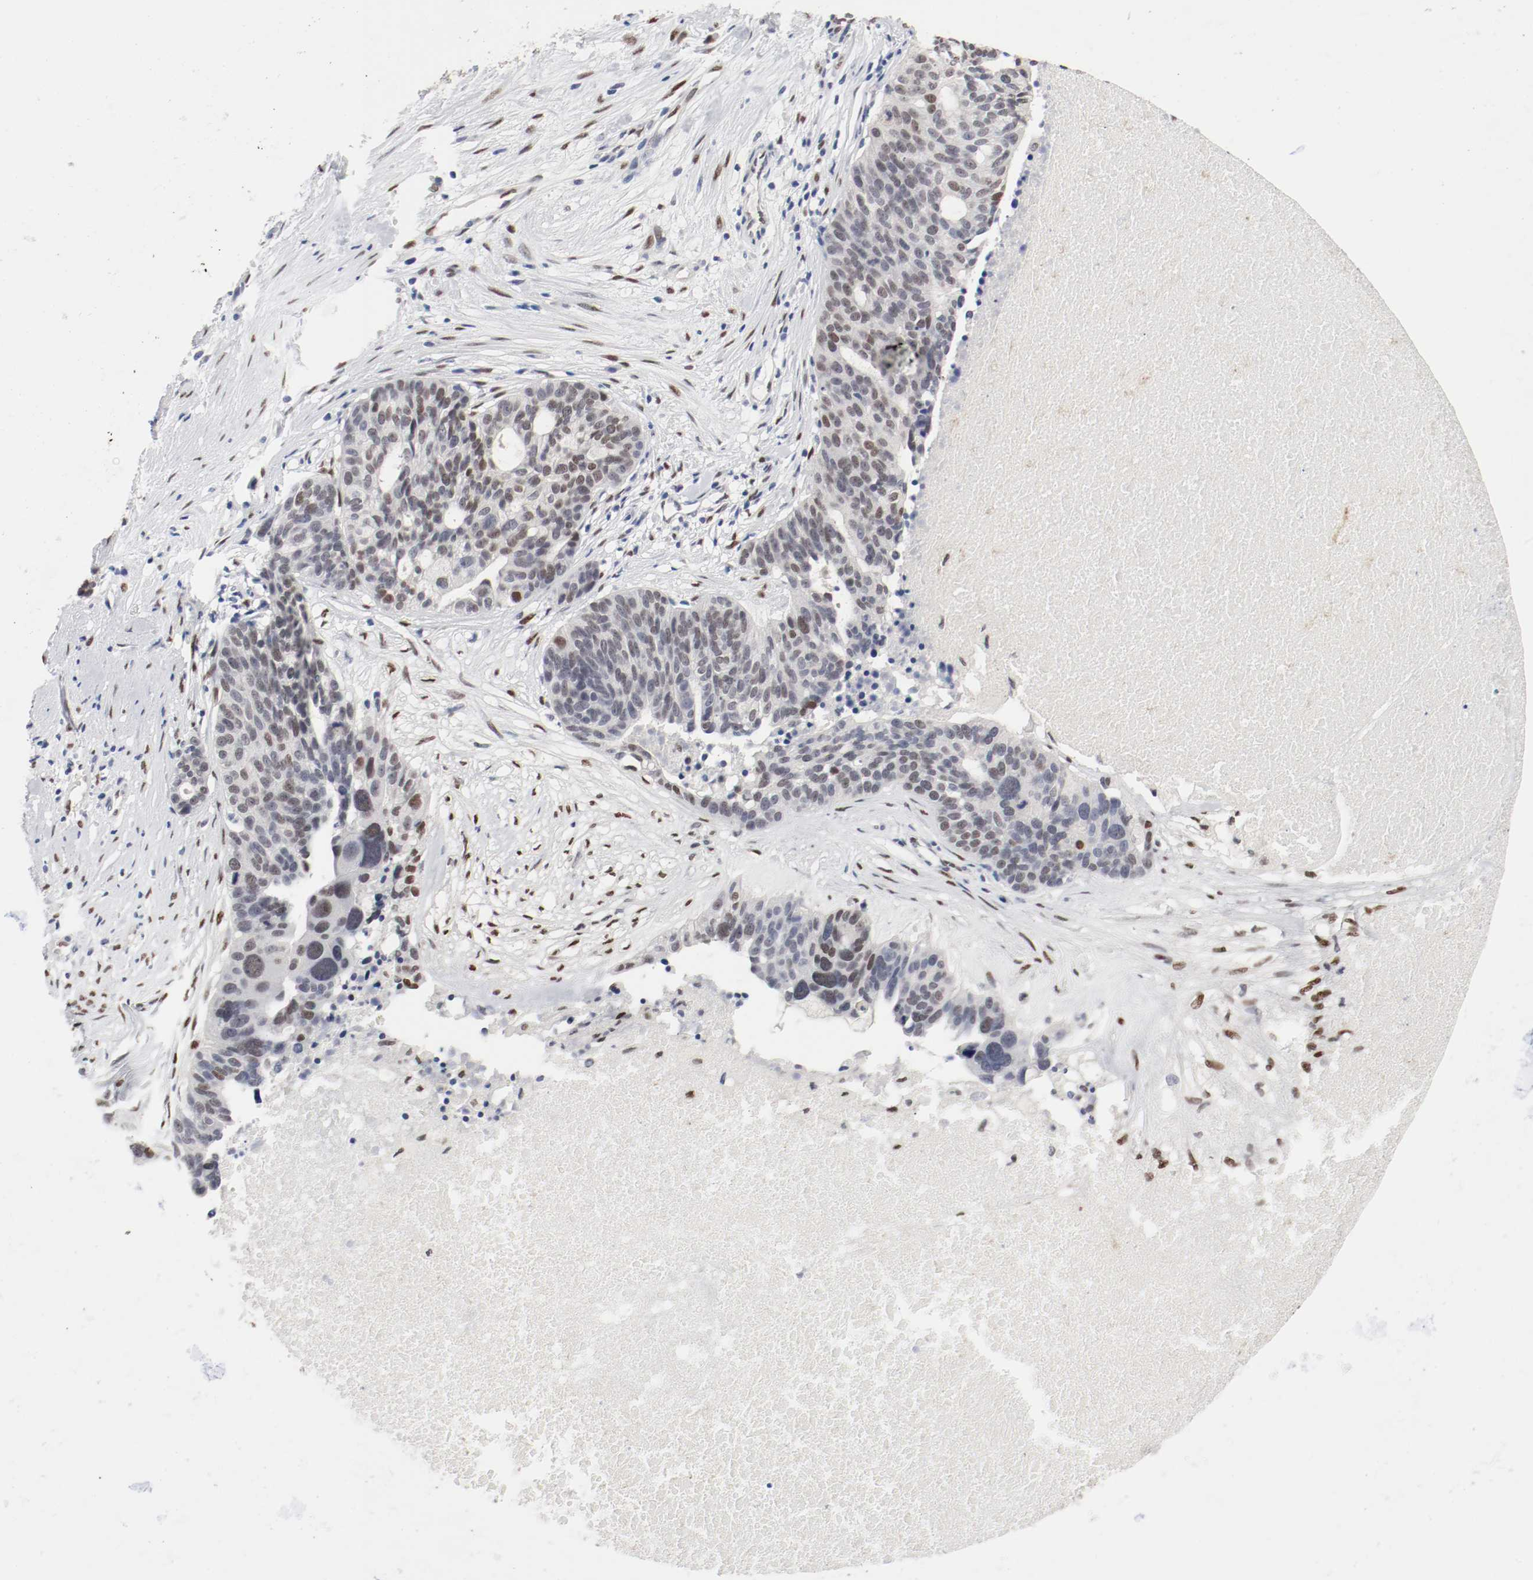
{"staining": {"intensity": "moderate", "quantity": "<25%", "location": "nuclear"}, "tissue": "ovarian cancer", "cell_type": "Tumor cells", "image_type": "cancer", "snomed": [{"axis": "morphology", "description": "Cystadenocarcinoma, serous, NOS"}, {"axis": "topography", "description": "Ovary"}], "caption": "The micrograph reveals staining of ovarian serous cystadenocarcinoma, revealing moderate nuclear protein expression (brown color) within tumor cells.", "gene": "FOSL2", "patient": {"sex": "female", "age": 59}}